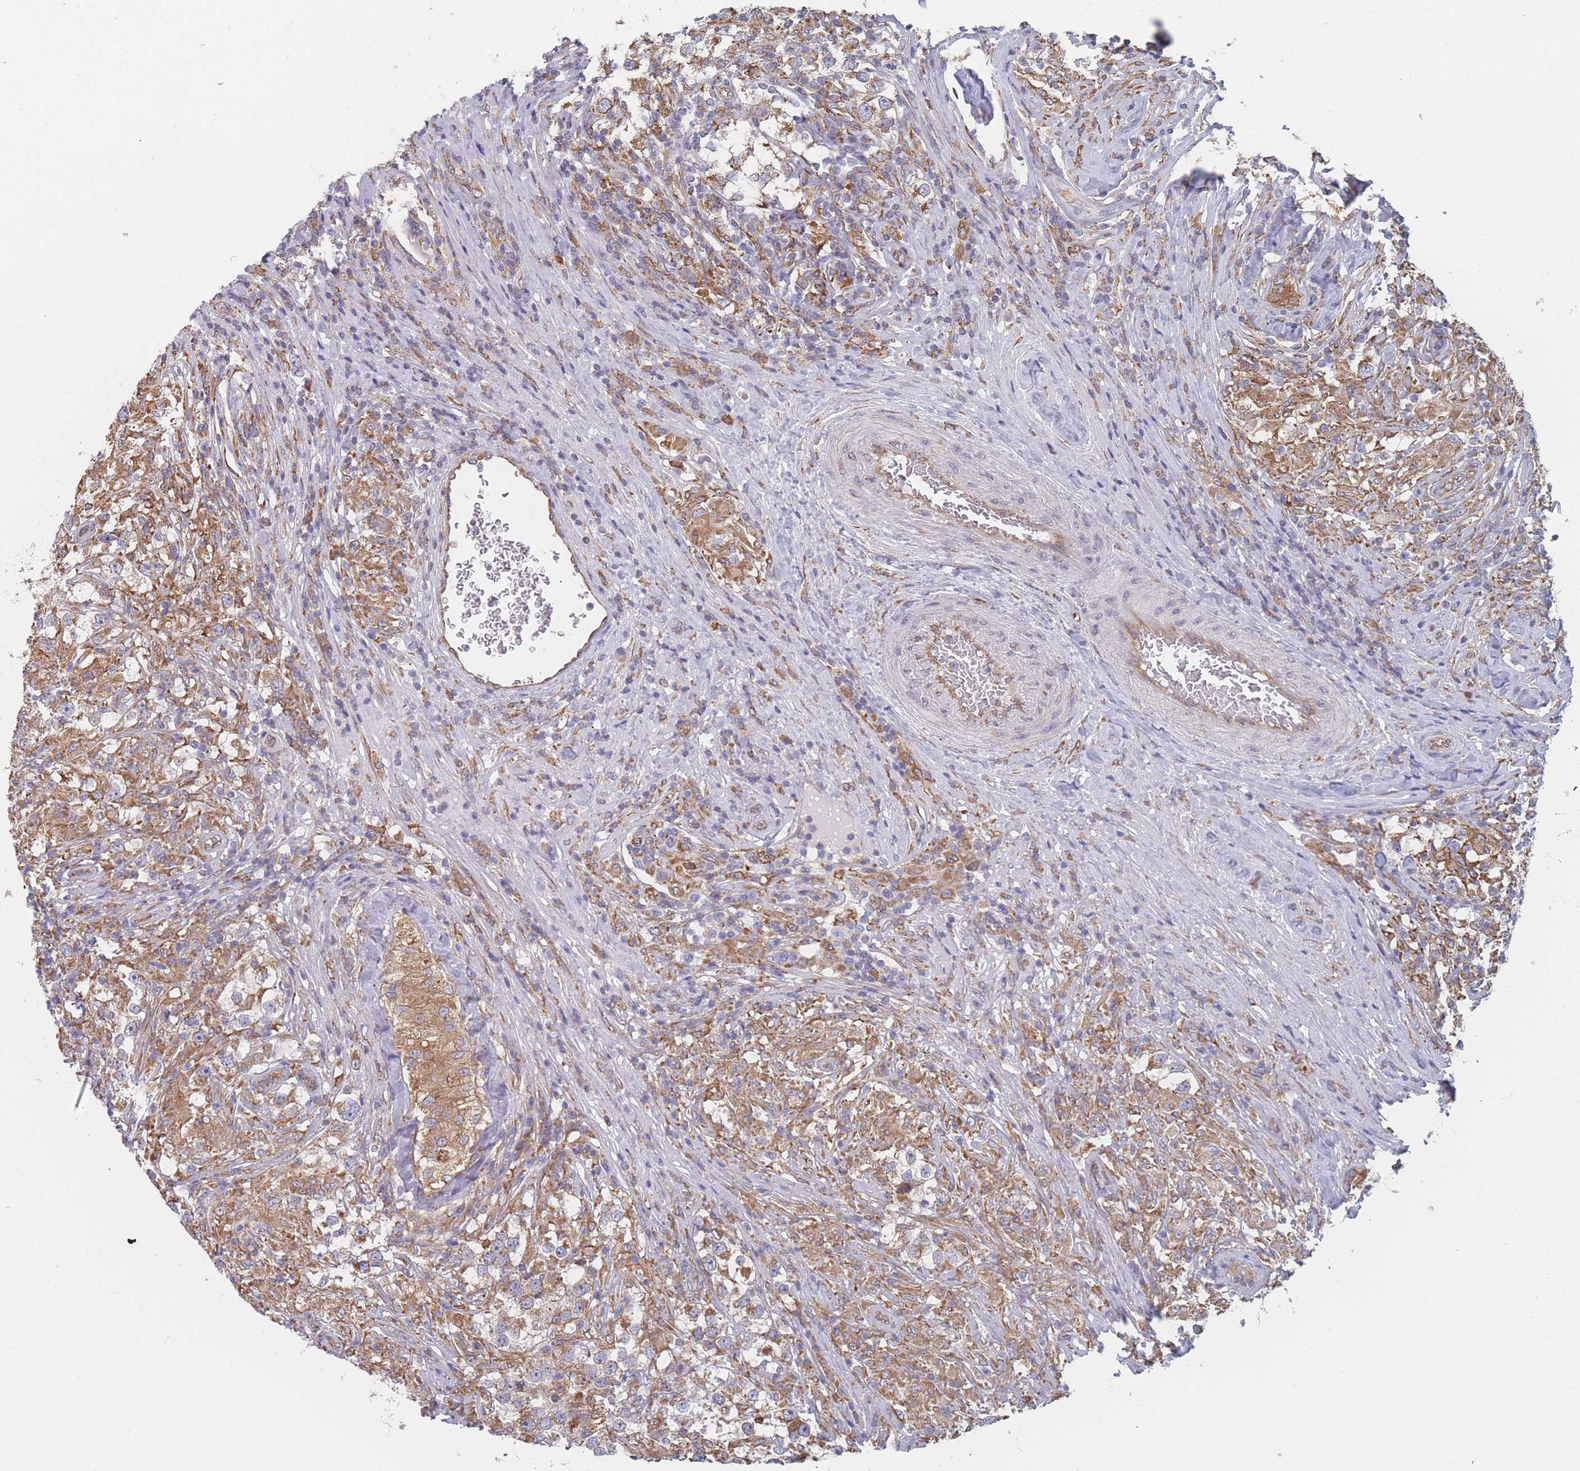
{"staining": {"intensity": "moderate", "quantity": ">75%", "location": "cytoplasmic/membranous"}, "tissue": "testis cancer", "cell_type": "Tumor cells", "image_type": "cancer", "snomed": [{"axis": "morphology", "description": "Seminoma, NOS"}, {"axis": "topography", "description": "Testis"}], "caption": "Human seminoma (testis) stained with a protein marker reveals moderate staining in tumor cells.", "gene": "OR7C2", "patient": {"sex": "male", "age": 46}}